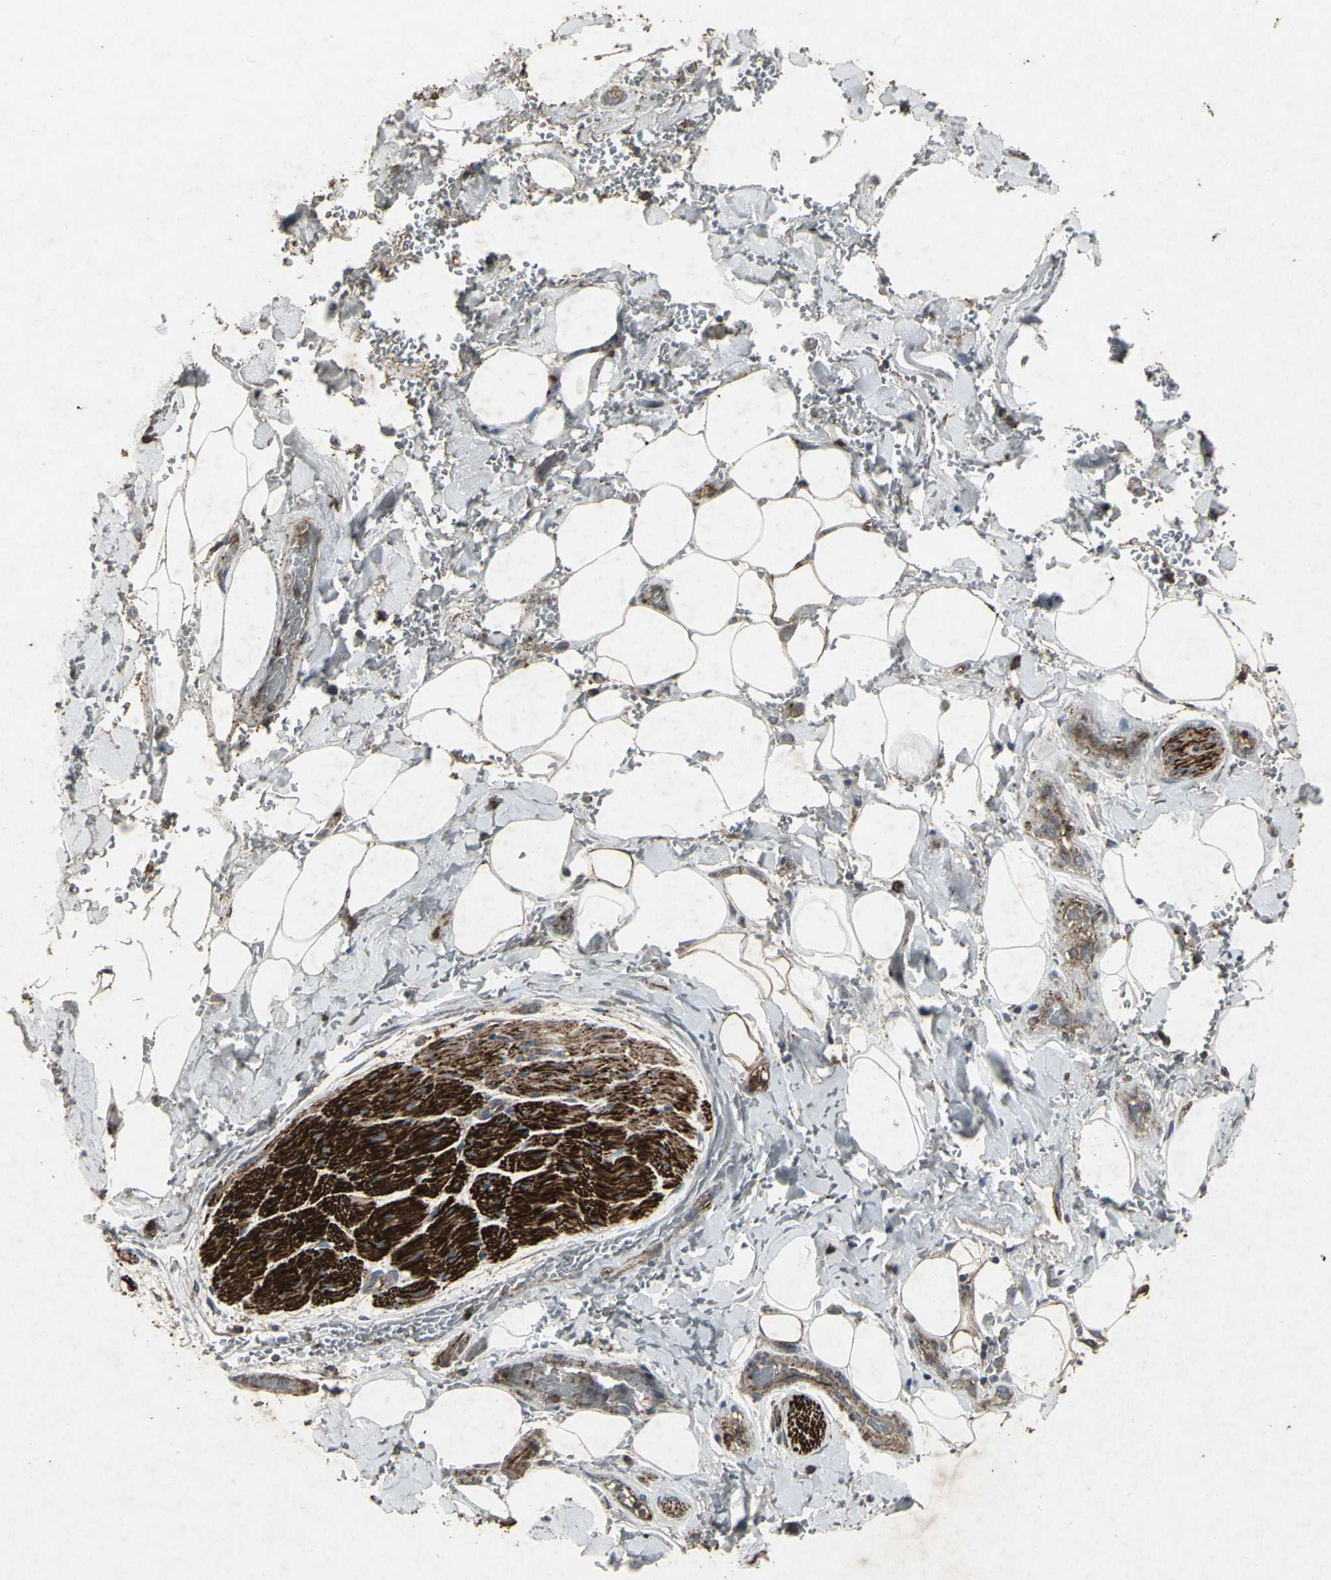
{"staining": {"intensity": "moderate", "quantity": ">75%", "location": "cytoplasmic/membranous"}, "tissue": "adipose tissue", "cell_type": "Adipocytes", "image_type": "normal", "snomed": [{"axis": "morphology", "description": "Normal tissue, NOS"}, {"axis": "morphology", "description": "Cholangiocarcinoma"}, {"axis": "topography", "description": "Liver"}, {"axis": "topography", "description": "Peripheral nerve tissue"}], "caption": "Unremarkable adipose tissue exhibits moderate cytoplasmic/membranous positivity in approximately >75% of adipocytes, visualized by immunohistochemistry.", "gene": "CCR9", "patient": {"sex": "male", "age": 50}}